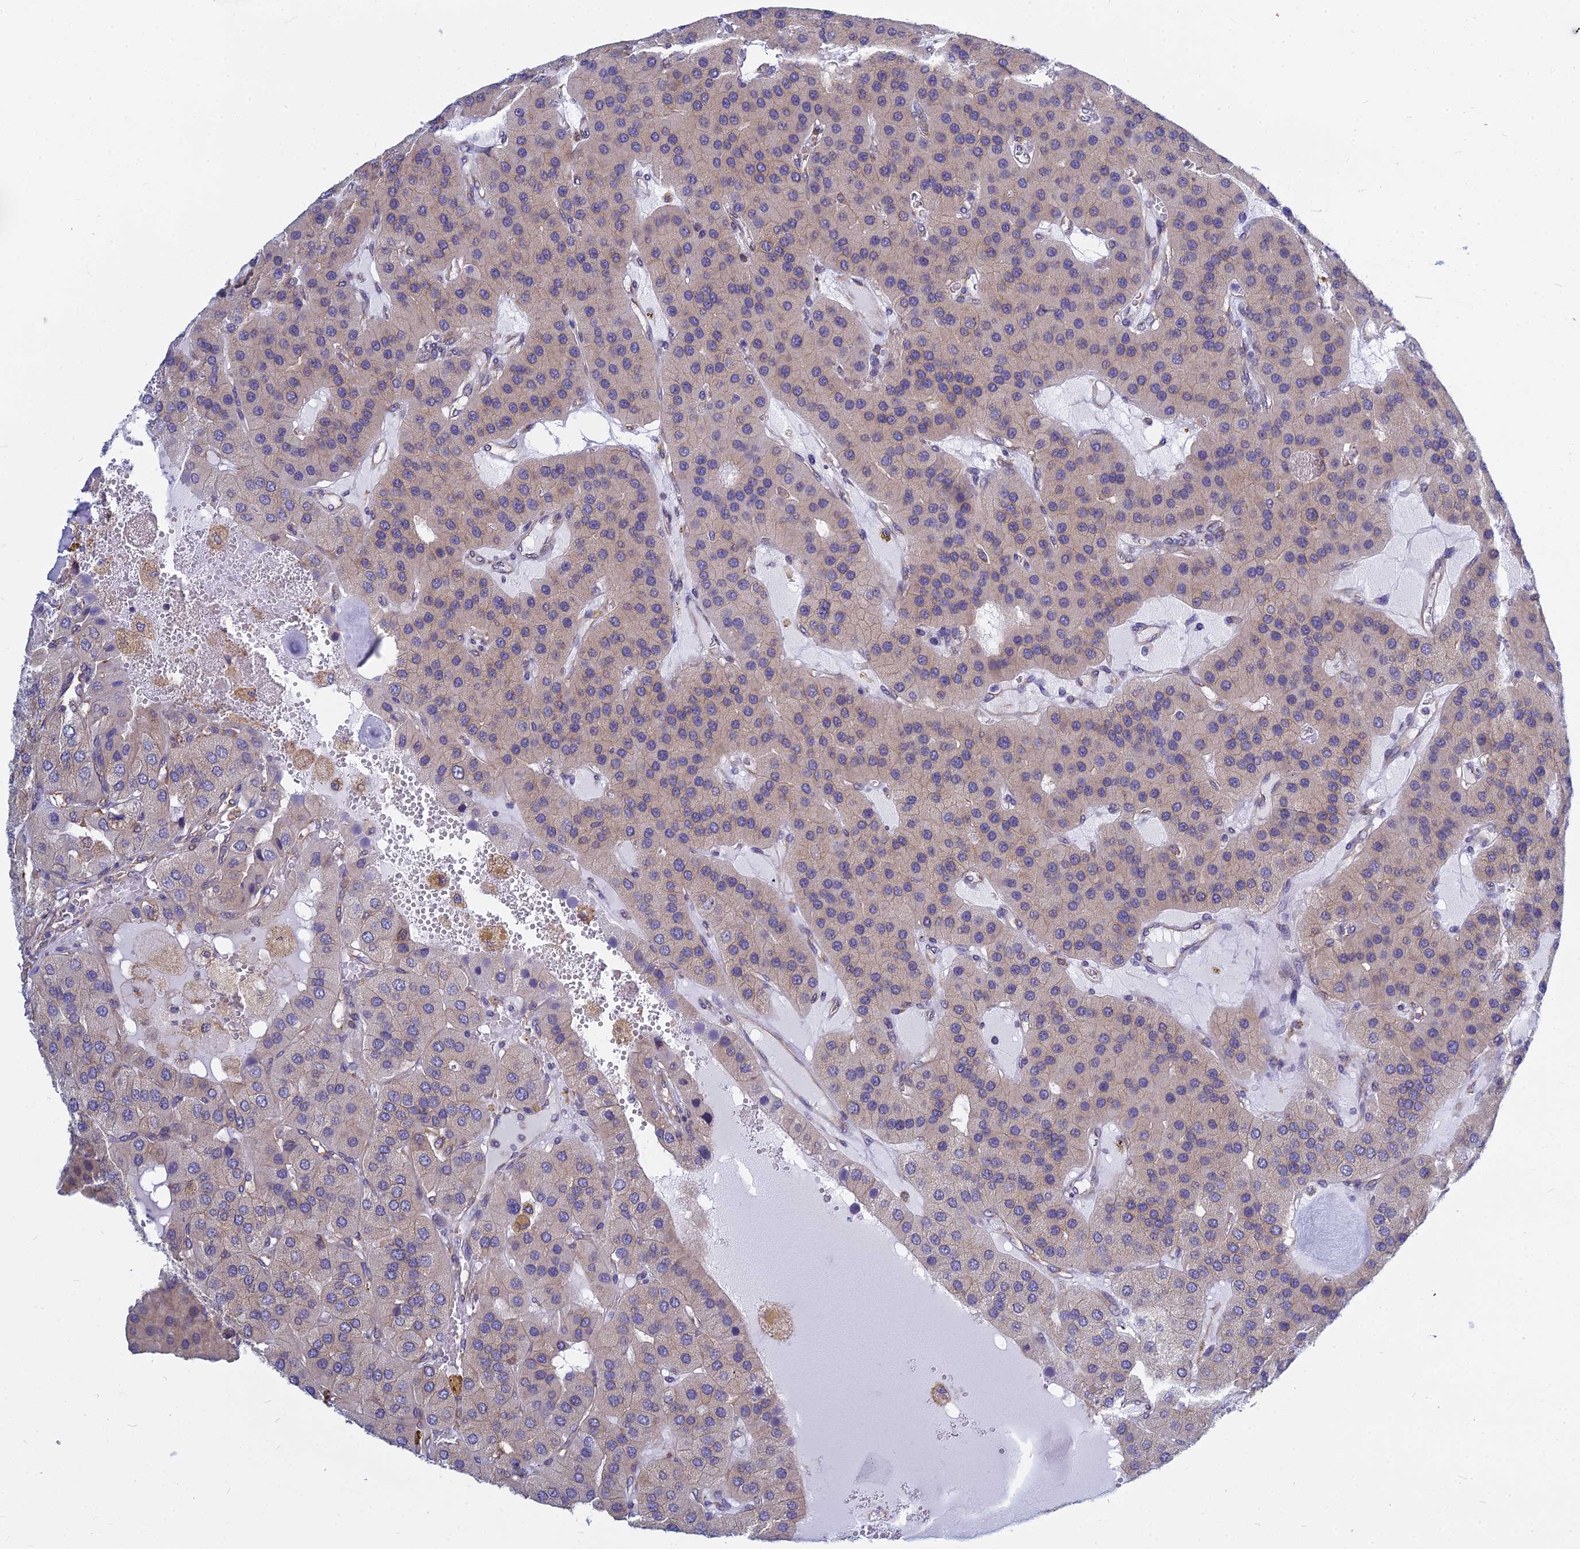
{"staining": {"intensity": "negative", "quantity": "none", "location": "none"}, "tissue": "parathyroid gland", "cell_type": "Glandular cells", "image_type": "normal", "snomed": [{"axis": "morphology", "description": "Normal tissue, NOS"}, {"axis": "morphology", "description": "Adenoma, NOS"}, {"axis": "topography", "description": "Parathyroid gland"}], "caption": "Protein analysis of normal parathyroid gland shows no significant positivity in glandular cells. The staining was performed using DAB (3,3'-diaminobenzidine) to visualize the protein expression in brown, while the nuclei were stained in blue with hematoxylin (Magnification: 20x).", "gene": "KIAA1143", "patient": {"sex": "female", "age": 86}}